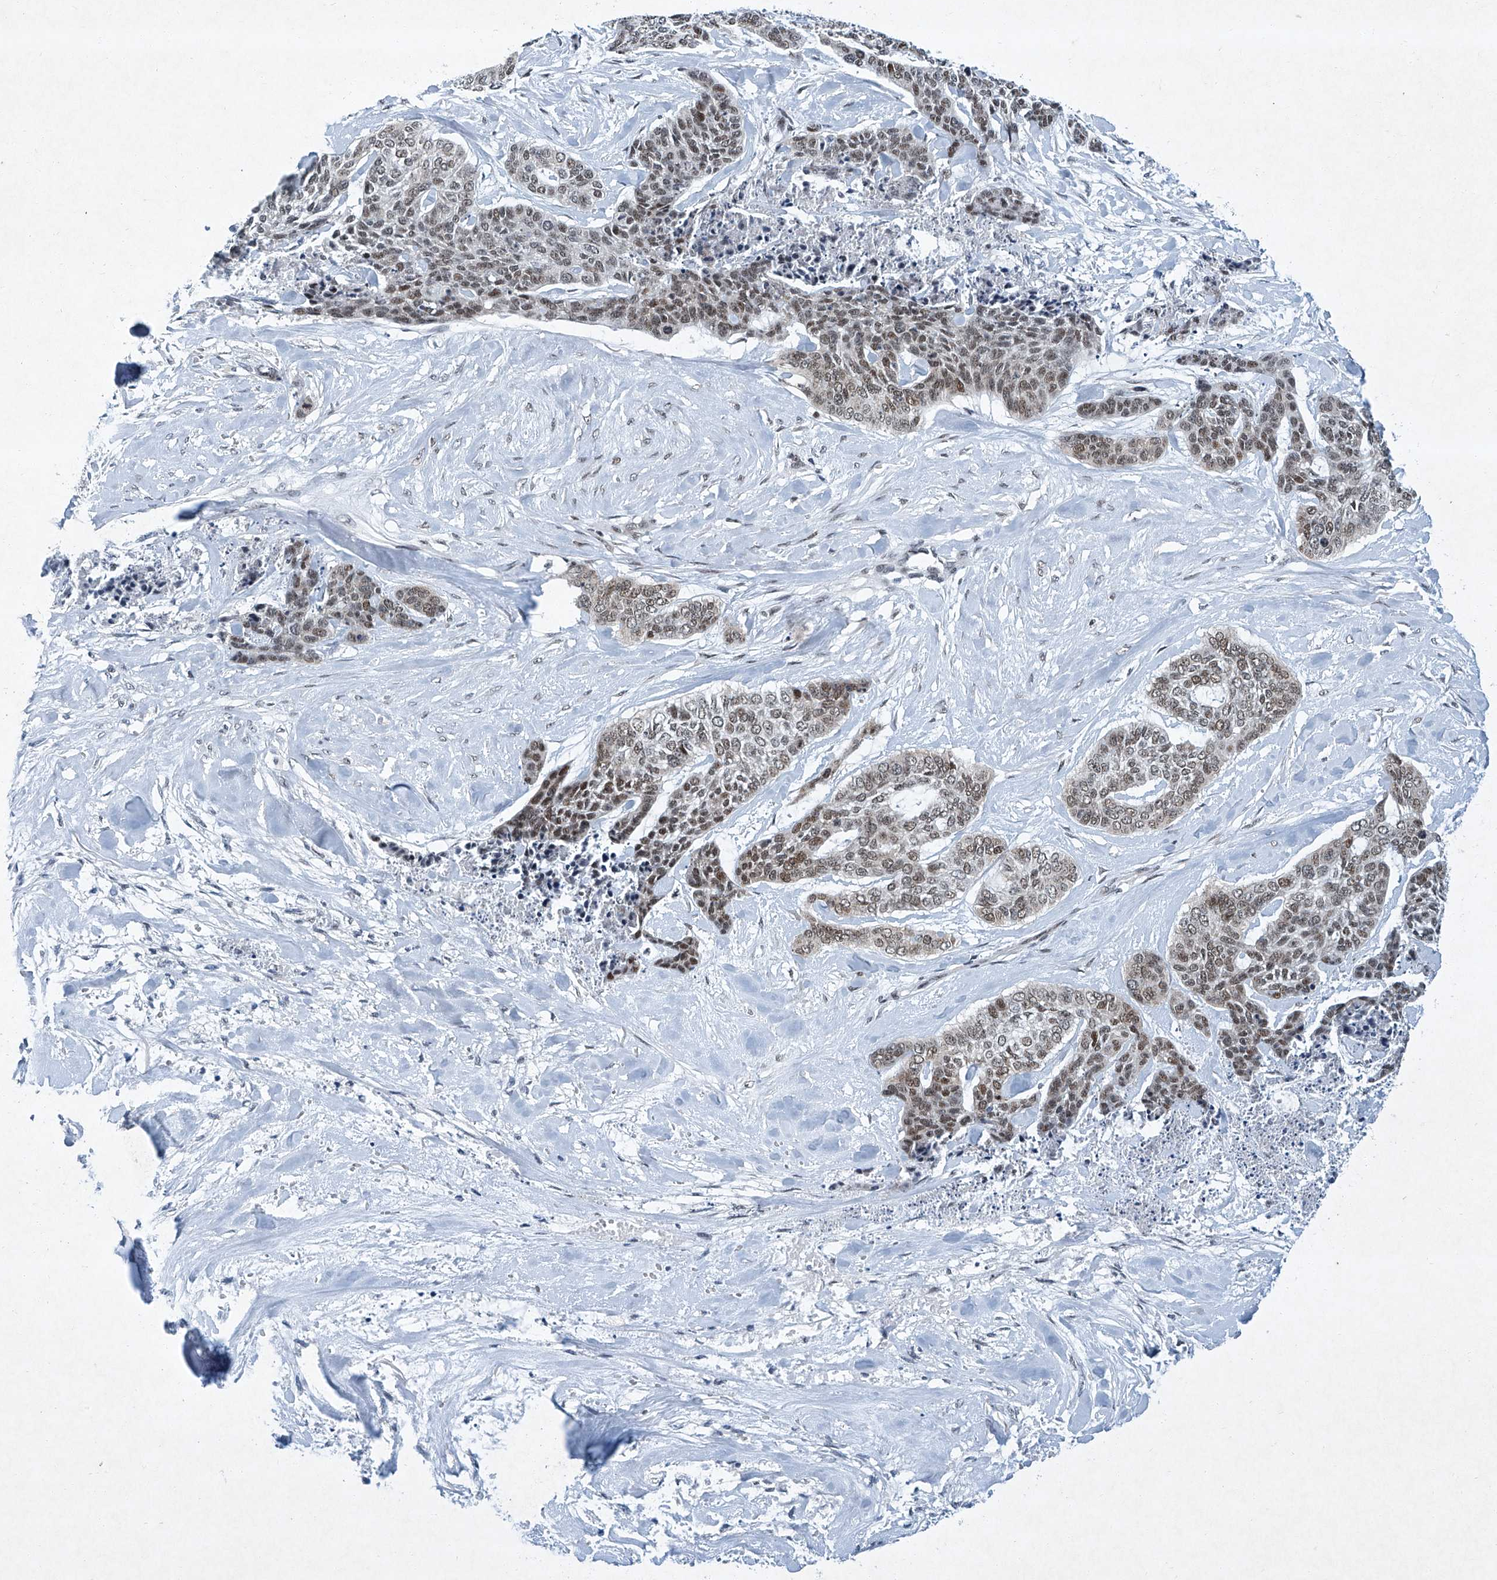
{"staining": {"intensity": "moderate", "quantity": ">75%", "location": "nuclear"}, "tissue": "skin cancer", "cell_type": "Tumor cells", "image_type": "cancer", "snomed": [{"axis": "morphology", "description": "Basal cell carcinoma"}, {"axis": "topography", "description": "Skin"}], "caption": "Tumor cells demonstrate medium levels of moderate nuclear expression in about >75% of cells in skin cancer (basal cell carcinoma).", "gene": "TFDP1", "patient": {"sex": "female", "age": 64}}